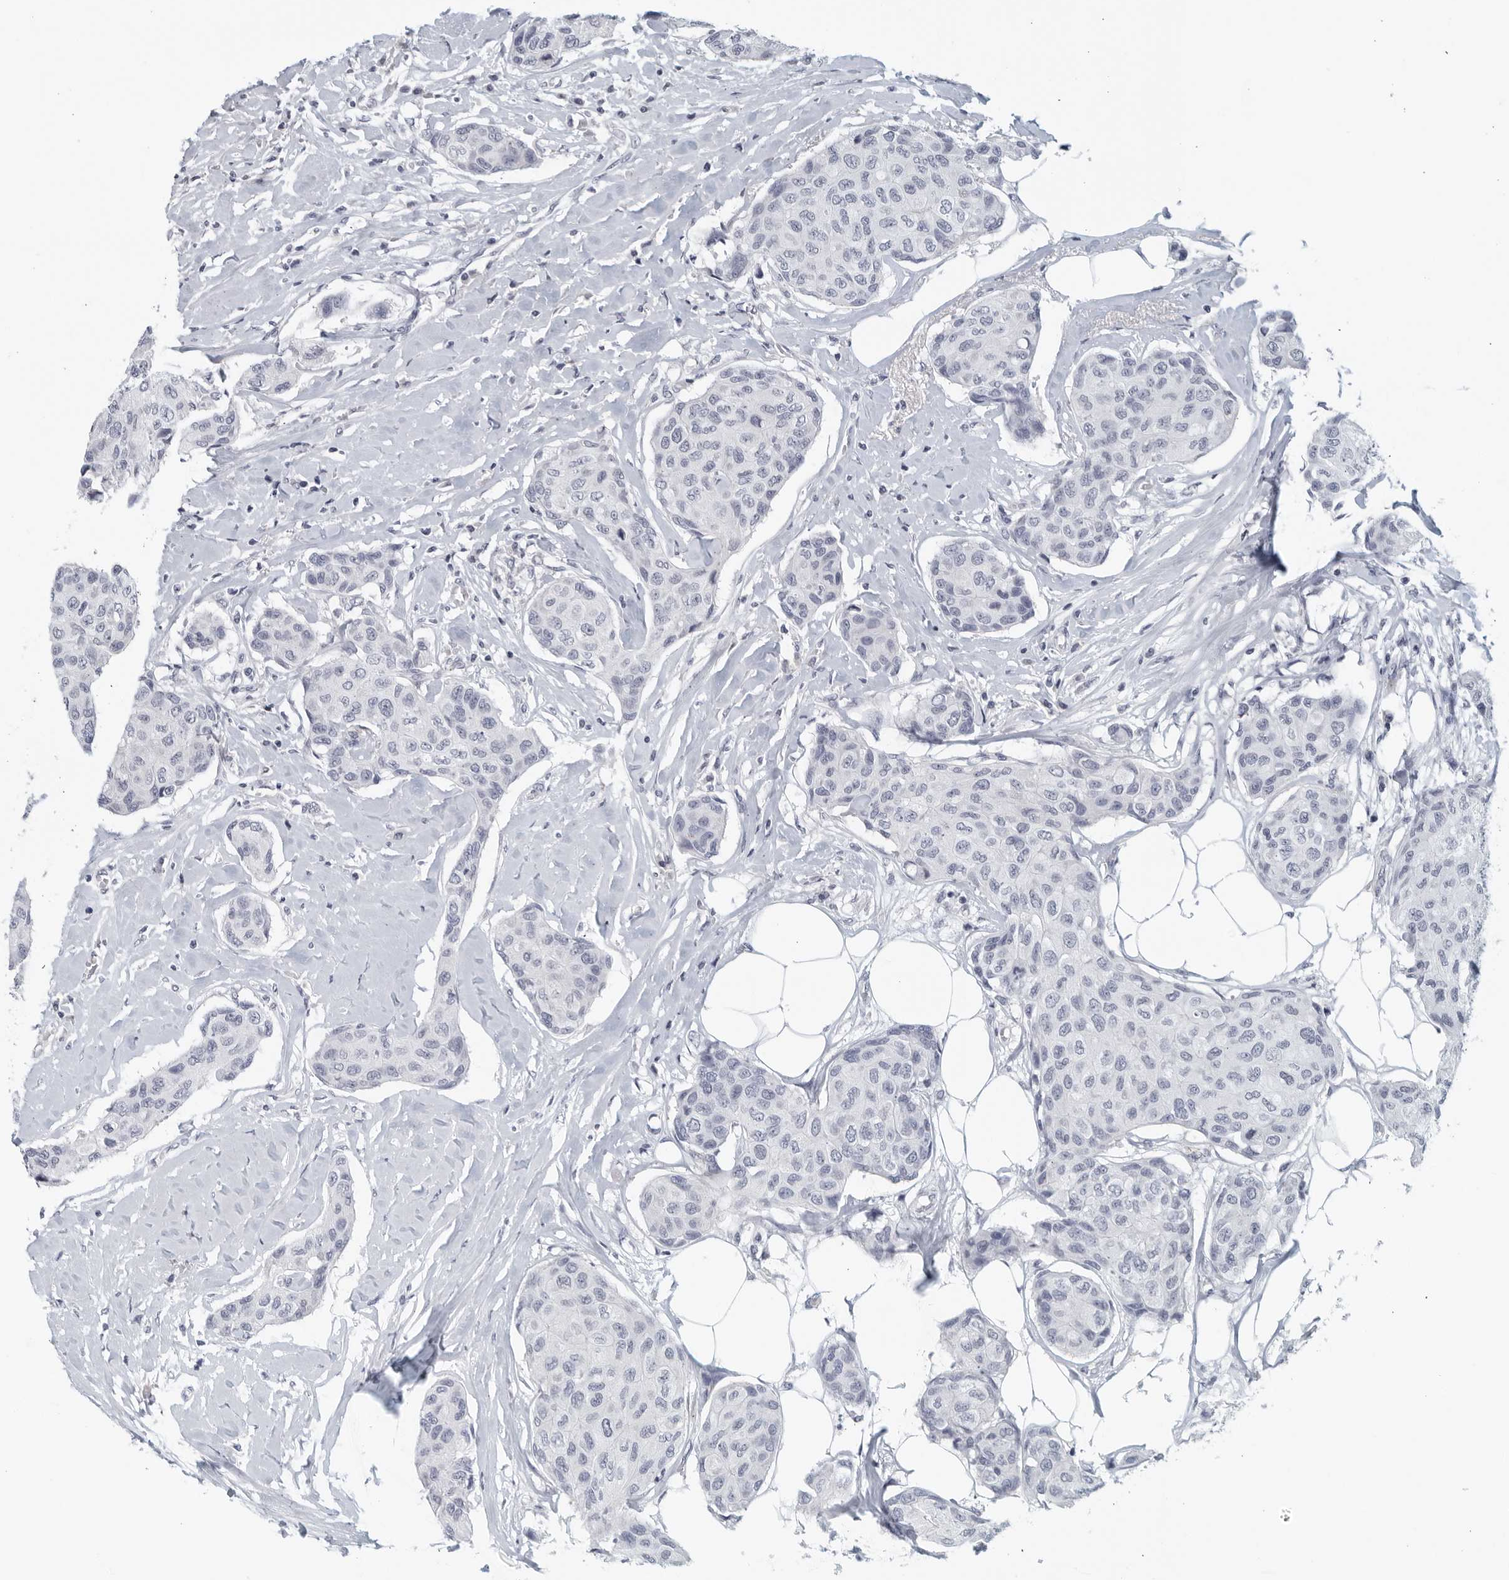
{"staining": {"intensity": "negative", "quantity": "none", "location": "none"}, "tissue": "breast cancer", "cell_type": "Tumor cells", "image_type": "cancer", "snomed": [{"axis": "morphology", "description": "Duct carcinoma"}, {"axis": "topography", "description": "Breast"}], "caption": "IHC micrograph of breast invasive ductal carcinoma stained for a protein (brown), which demonstrates no expression in tumor cells.", "gene": "MATN1", "patient": {"sex": "female", "age": 80}}